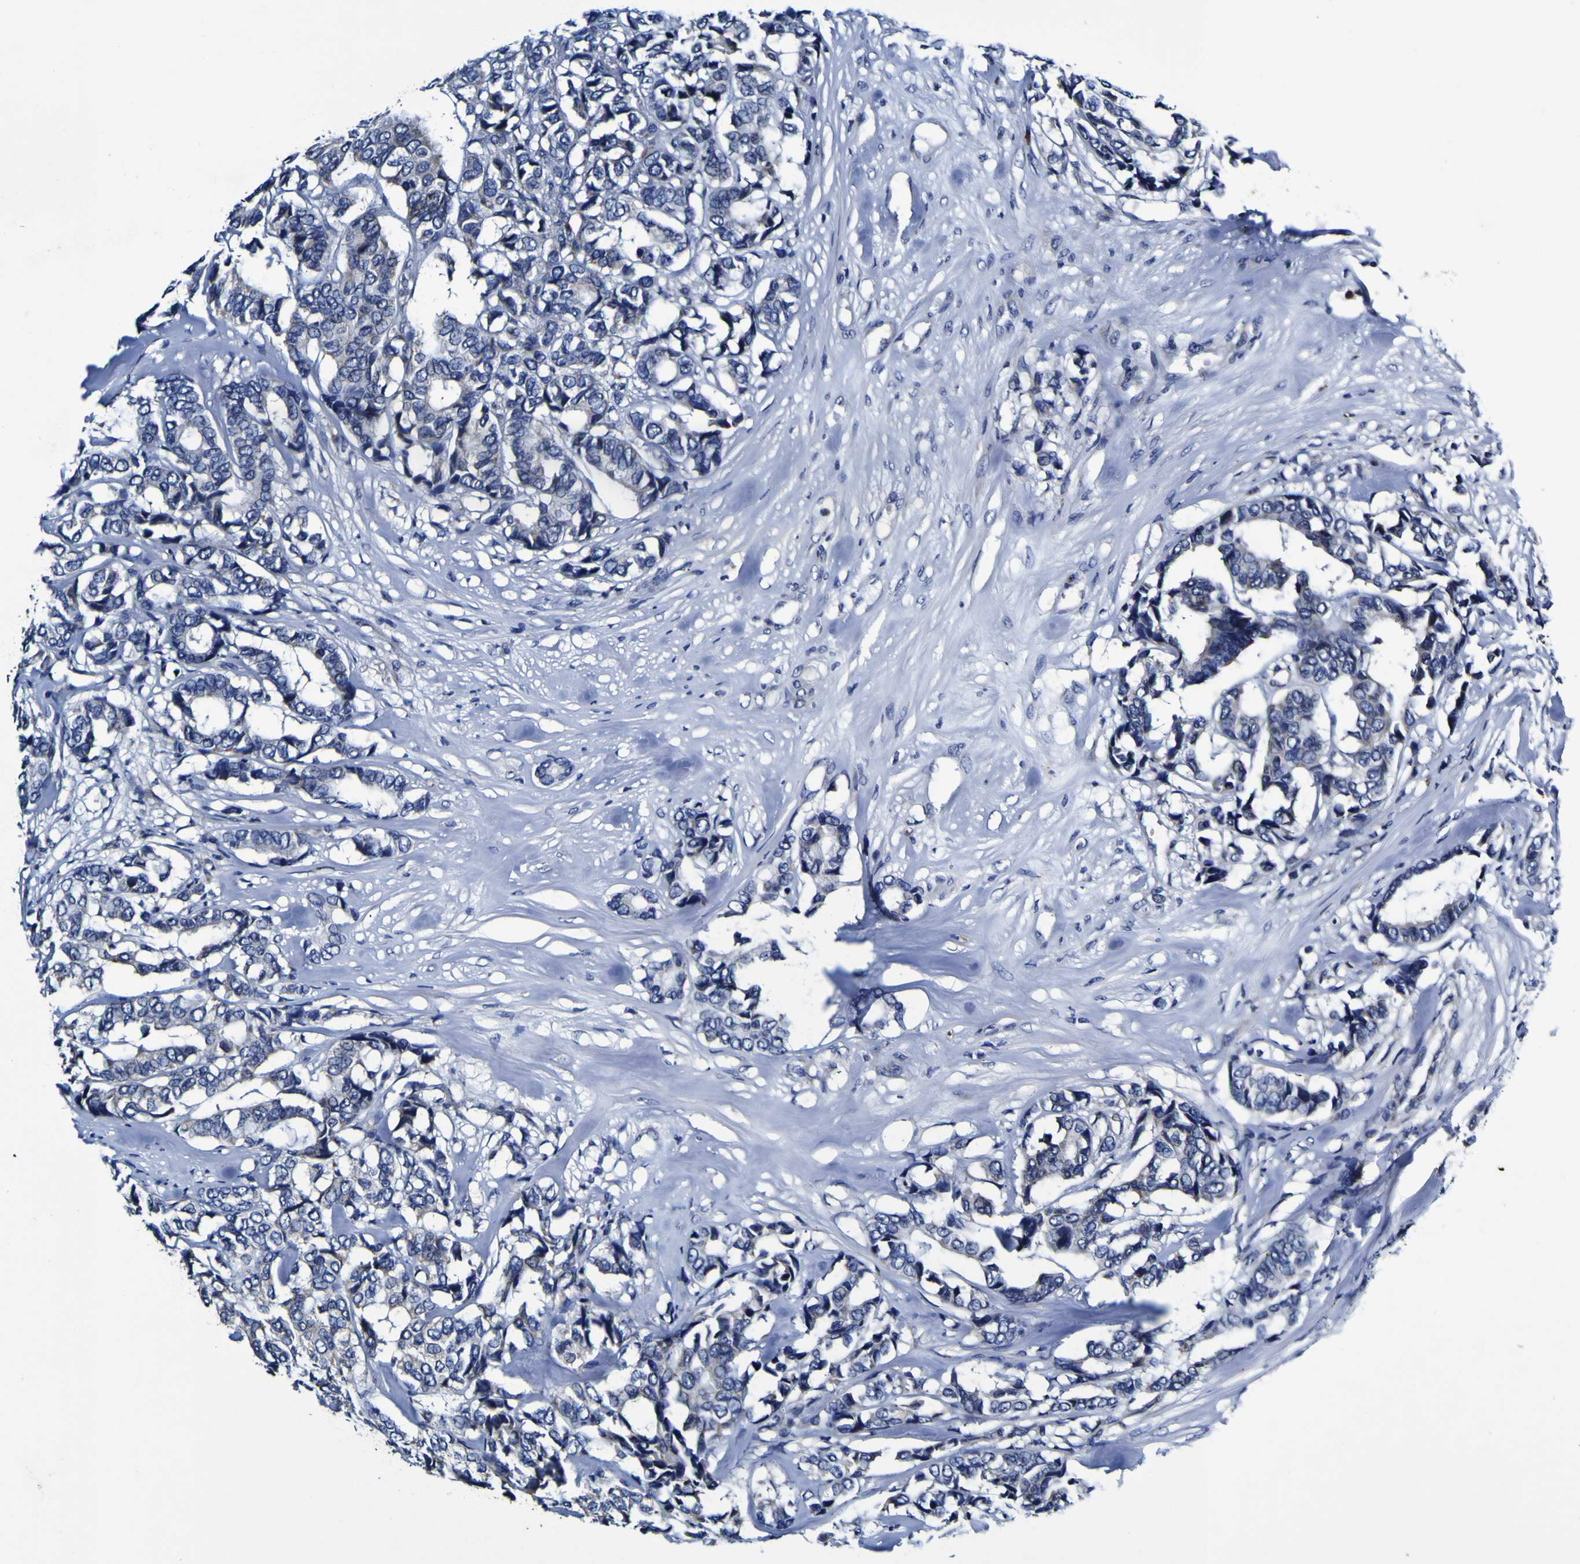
{"staining": {"intensity": "negative", "quantity": "none", "location": "none"}, "tissue": "breast cancer", "cell_type": "Tumor cells", "image_type": "cancer", "snomed": [{"axis": "morphology", "description": "Duct carcinoma"}, {"axis": "topography", "description": "Breast"}], "caption": "Immunohistochemical staining of human breast cancer (infiltrating ductal carcinoma) reveals no significant staining in tumor cells. (DAB IHC visualized using brightfield microscopy, high magnification).", "gene": "PANK4", "patient": {"sex": "female", "age": 87}}